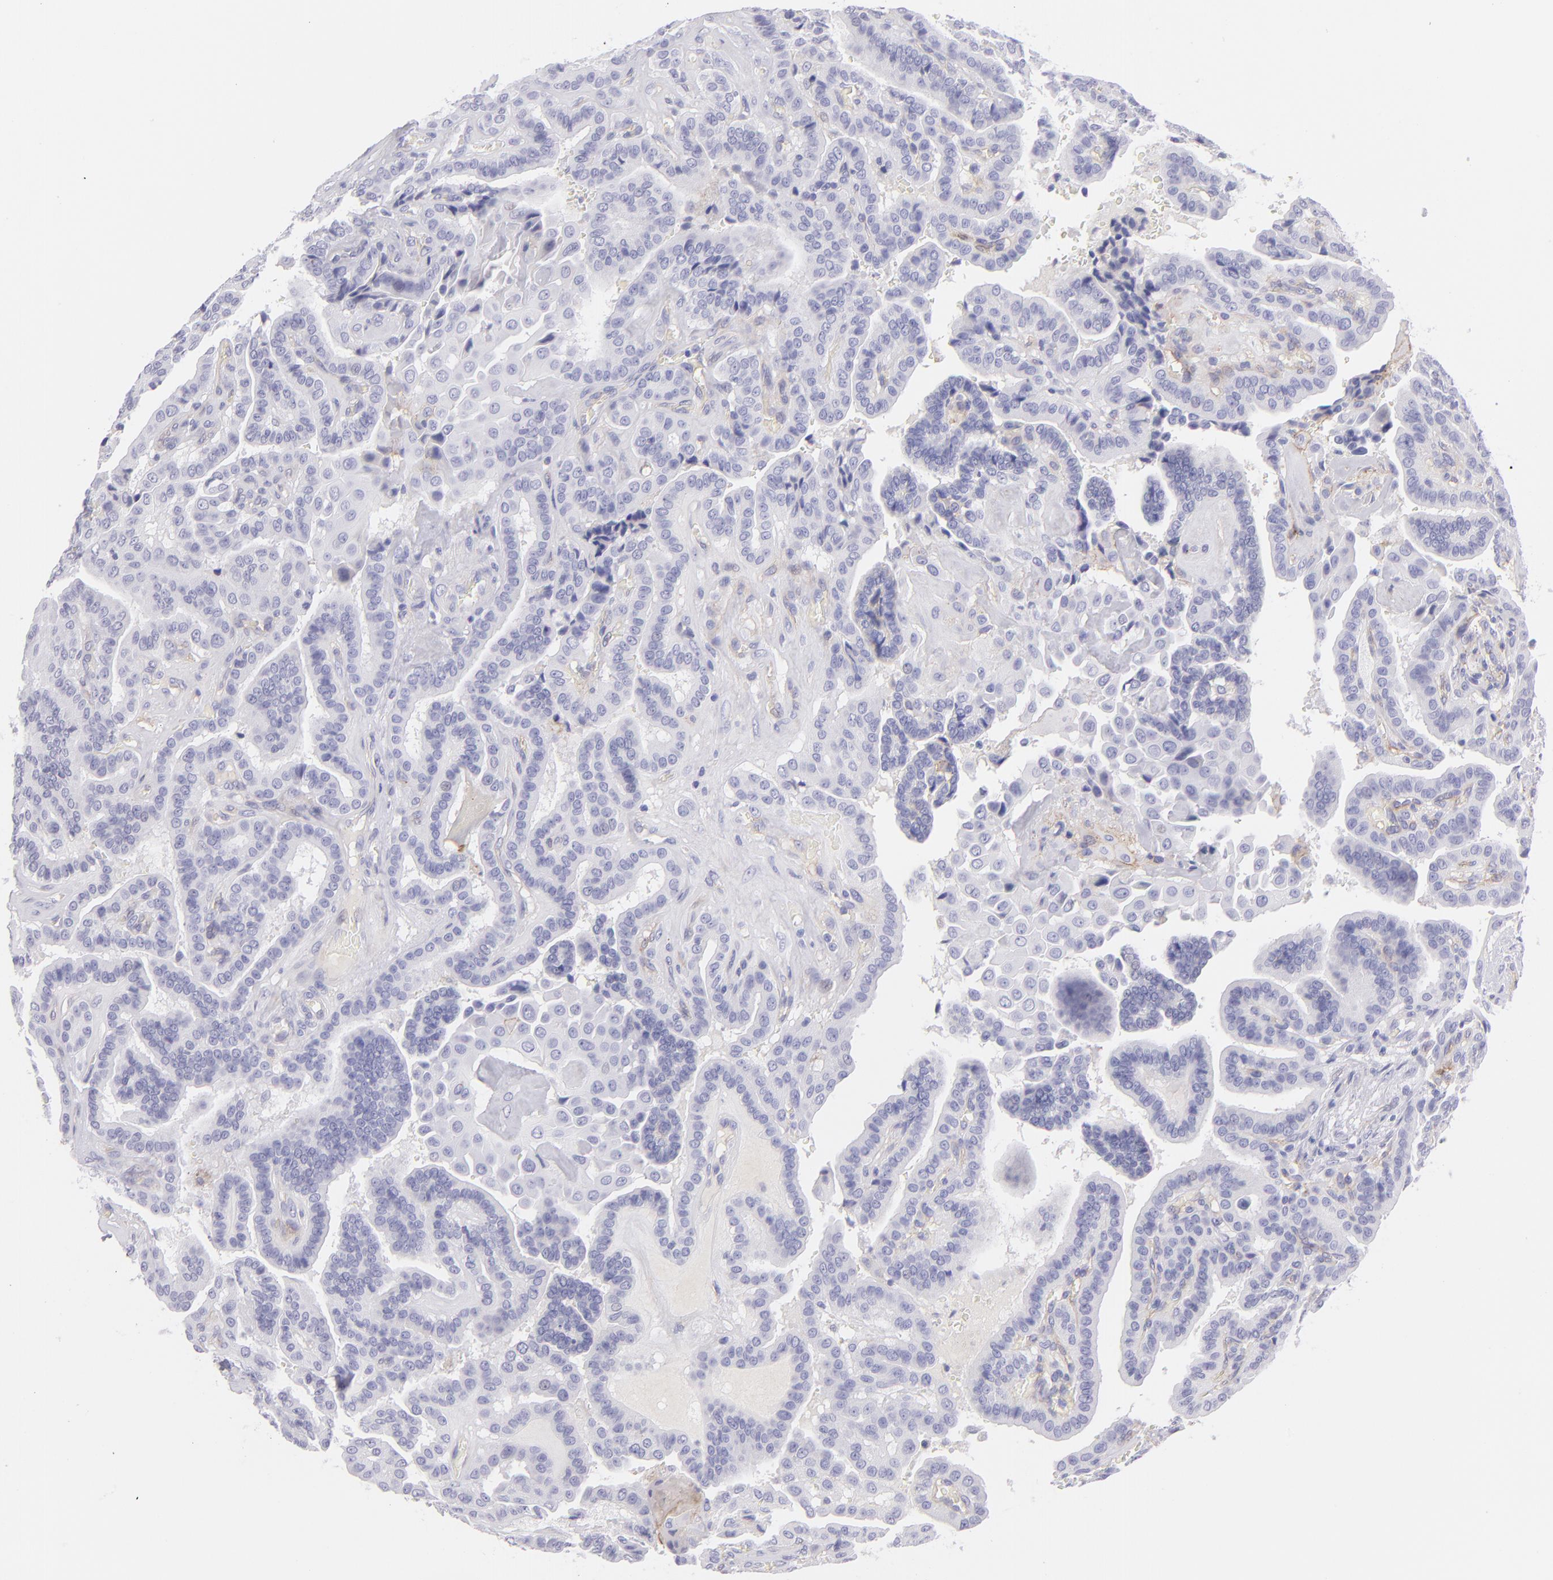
{"staining": {"intensity": "negative", "quantity": "none", "location": "none"}, "tissue": "thyroid cancer", "cell_type": "Tumor cells", "image_type": "cancer", "snomed": [{"axis": "morphology", "description": "Papillary adenocarcinoma, NOS"}, {"axis": "topography", "description": "Thyroid gland"}], "caption": "This is an immunohistochemistry (IHC) micrograph of thyroid papillary adenocarcinoma. There is no positivity in tumor cells.", "gene": "CD81", "patient": {"sex": "male", "age": 87}}